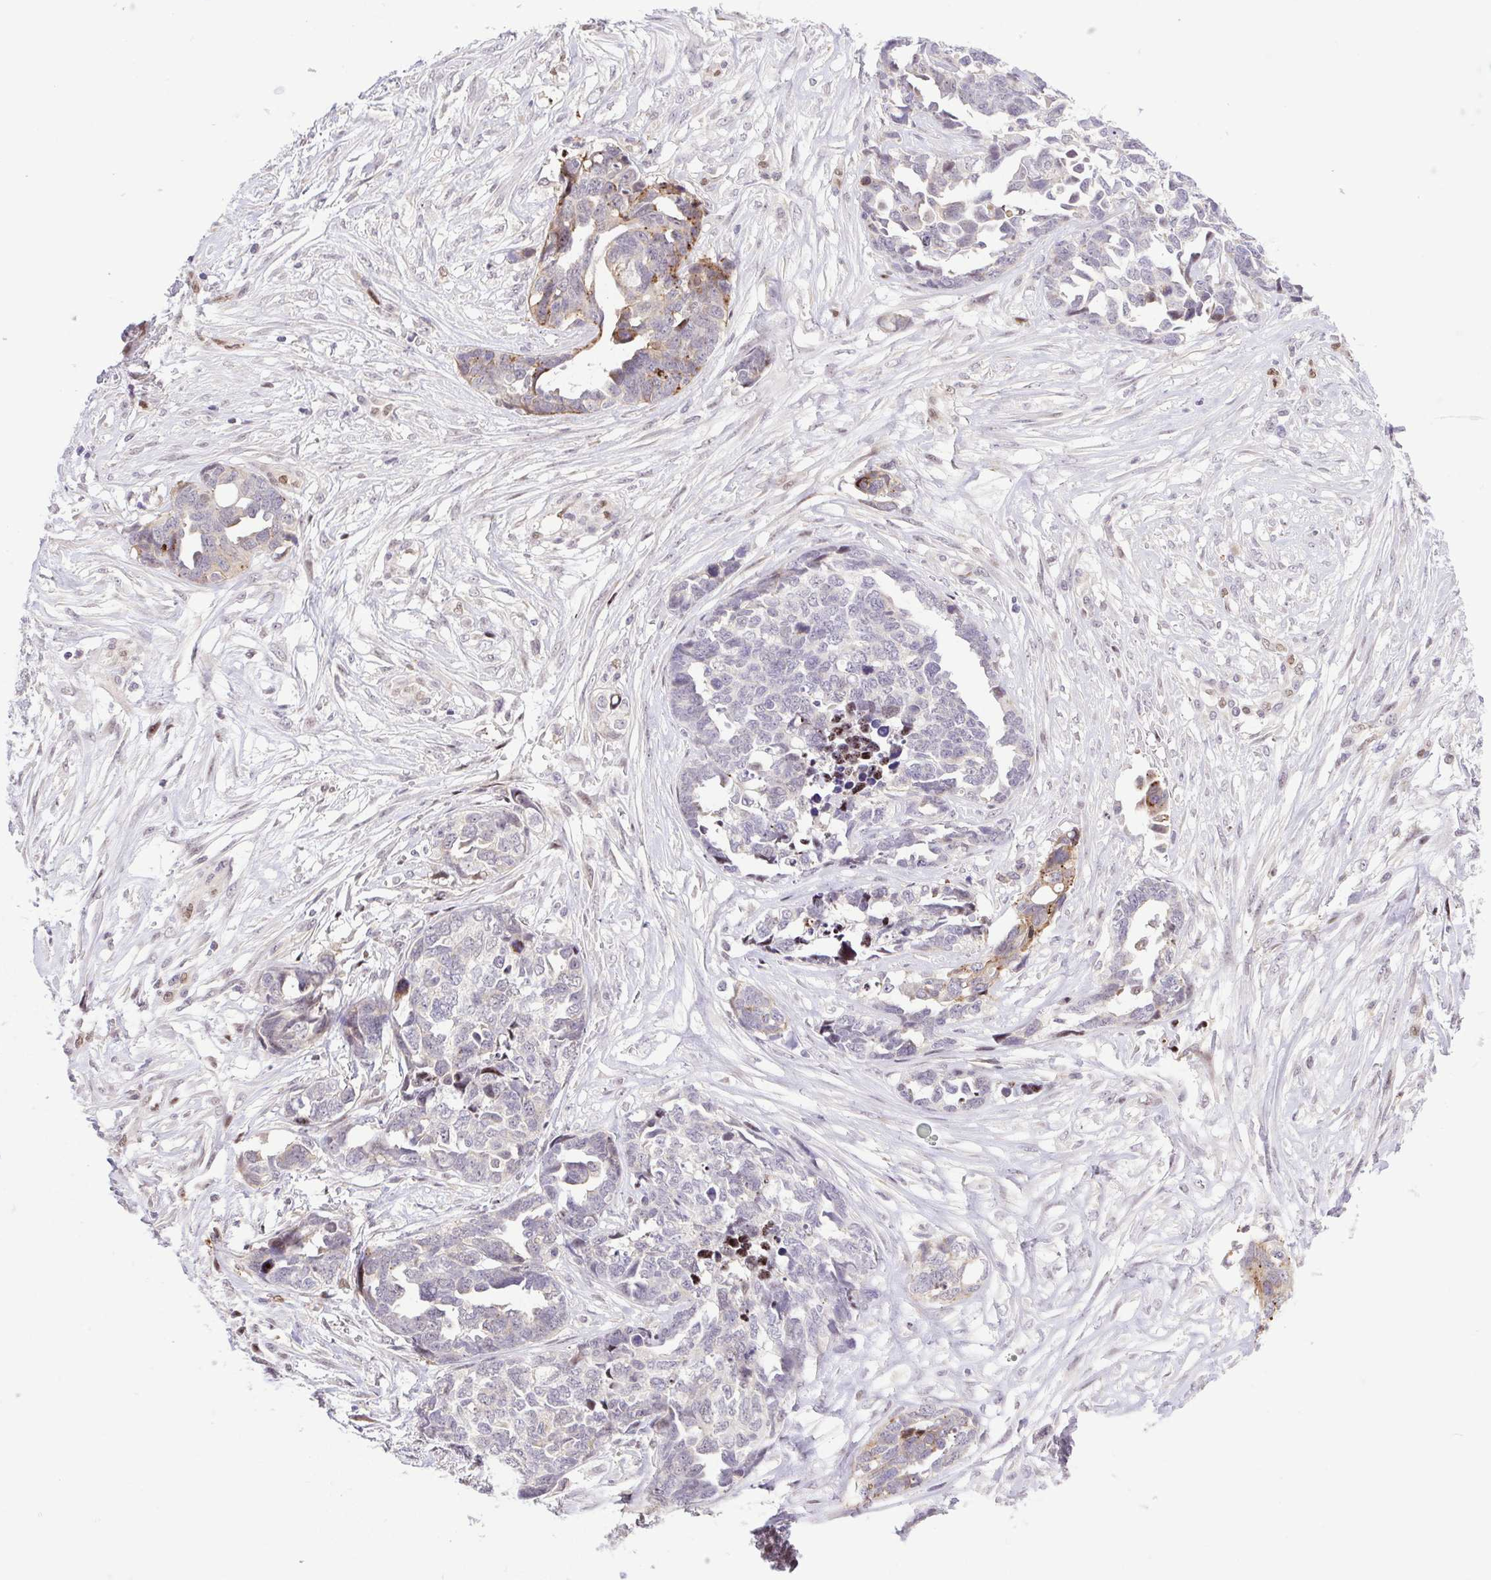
{"staining": {"intensity": "moderate", "quantity": "<25%", "location": "cytoplasmic/membranous"}, "tissue": "ovarian cancer", "cell_type": "Tumor cells", "image_type": "cancer", "snomed": [{"axis": "morphology", "description": "Cystadenocarcinoma, serous, NOS"}, {"axis": "topography", "description": "Ovary"}], "caption": "Immunohistochemical staining of ovarian serous cystadenocarcinoma exhibits low levels of moderate cytoplasmic/membranous protein positivity in approximately <25% of tumor cells. The staining was performed using DAB (3,3'-diaminobenzidine) to visualize the protein expression in brown, while the nuclei were stained in blue with hematoxylin (Magnification: 20x).", "gene": "ERG", "patient": {"sex": "female", "age": 69}}